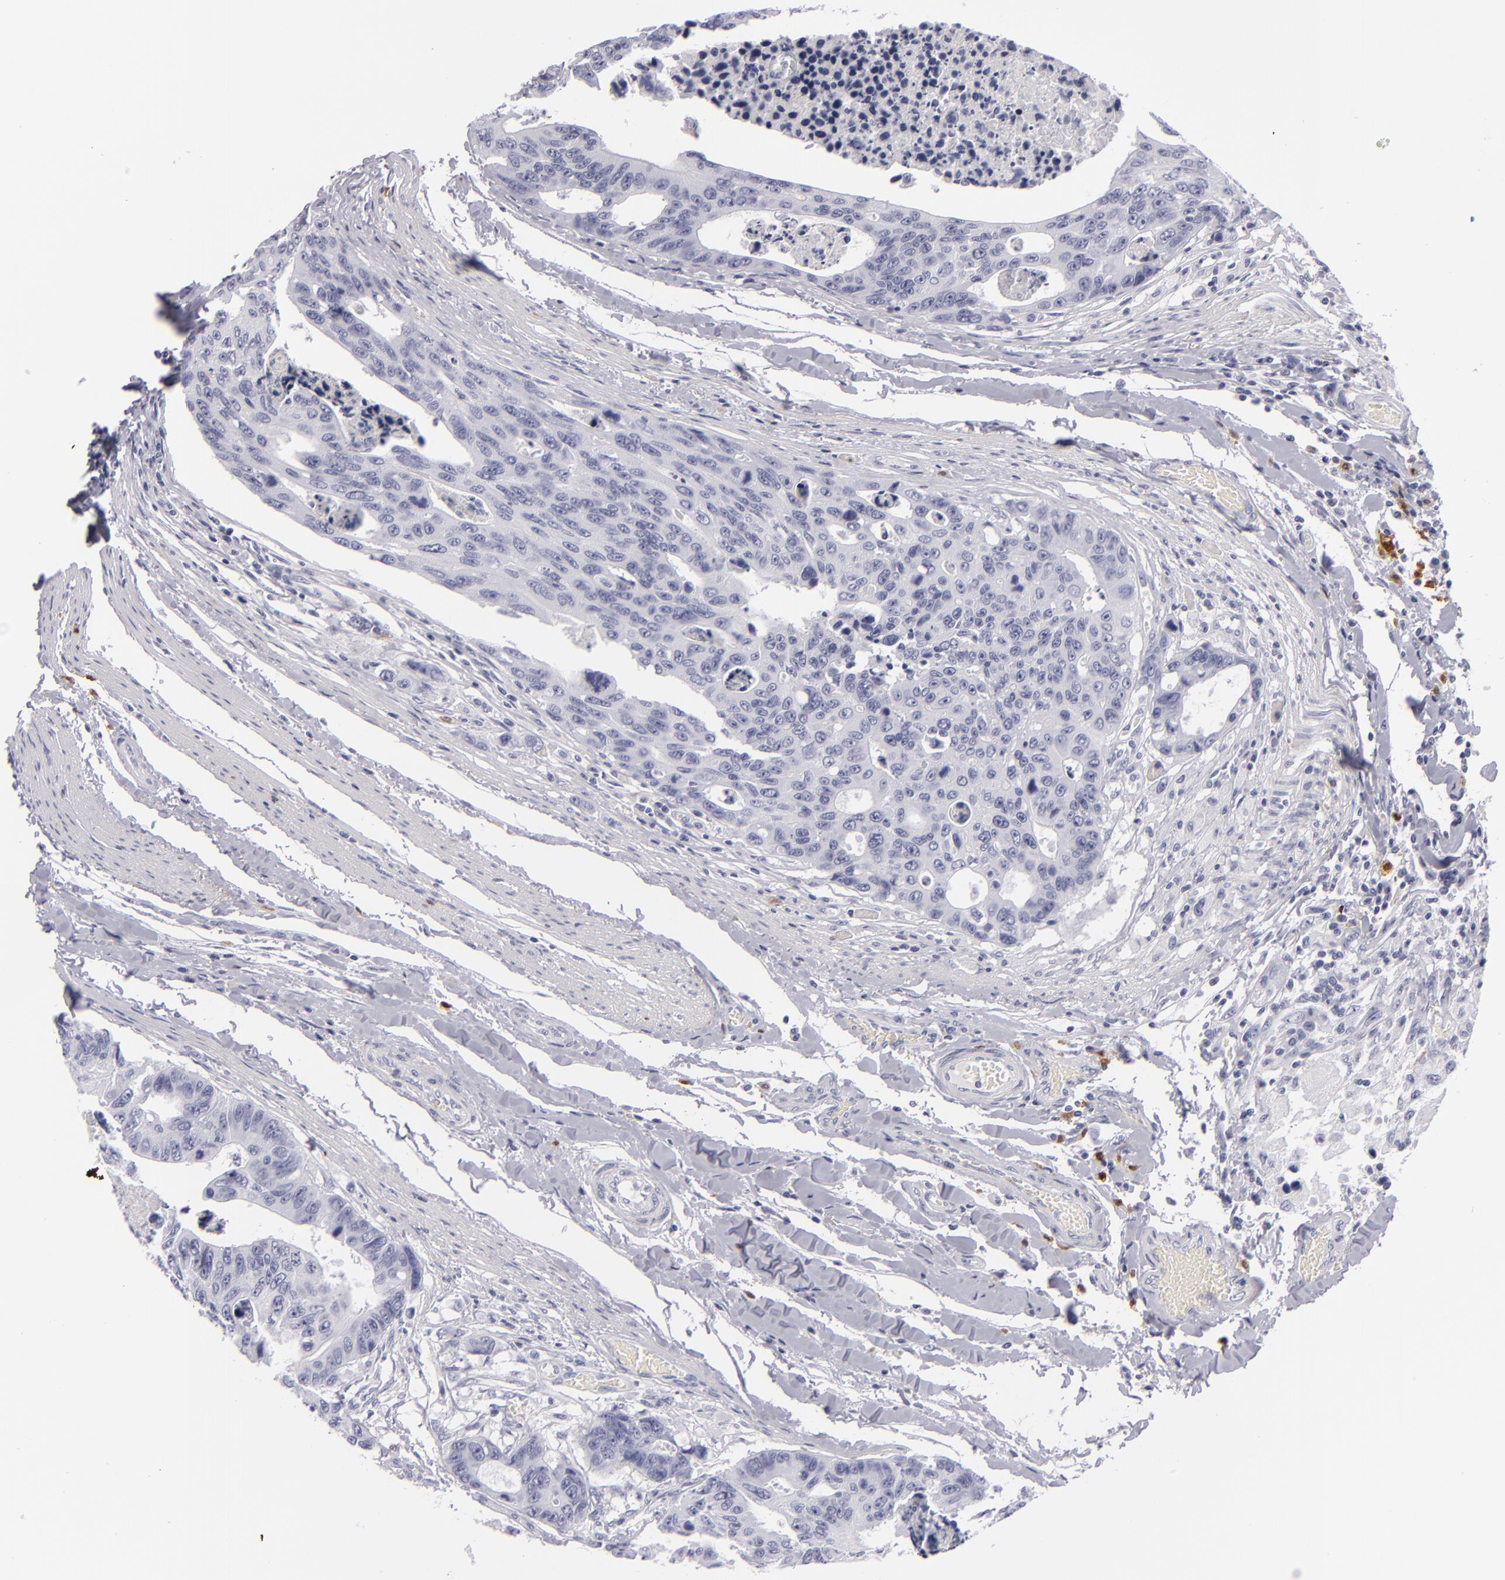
{"staining": {"intensity": "negative", "quantity": "none", "location": "none"}, "tissue": "colorectal cancer", "cell_type": "Tumor cells", "image_type": "cancer", "snomed": [{"axis": "morphology", "description": "Adenocarcinoma, NOS"}, {"axis": "topography", "description": "Colon"}], "caption": "Immunohistochemical staining of colorectal cancer shows no significant expression in tumor cells.", "gene": "F13A1", "patient": {"sex": "female", "age": 86}}